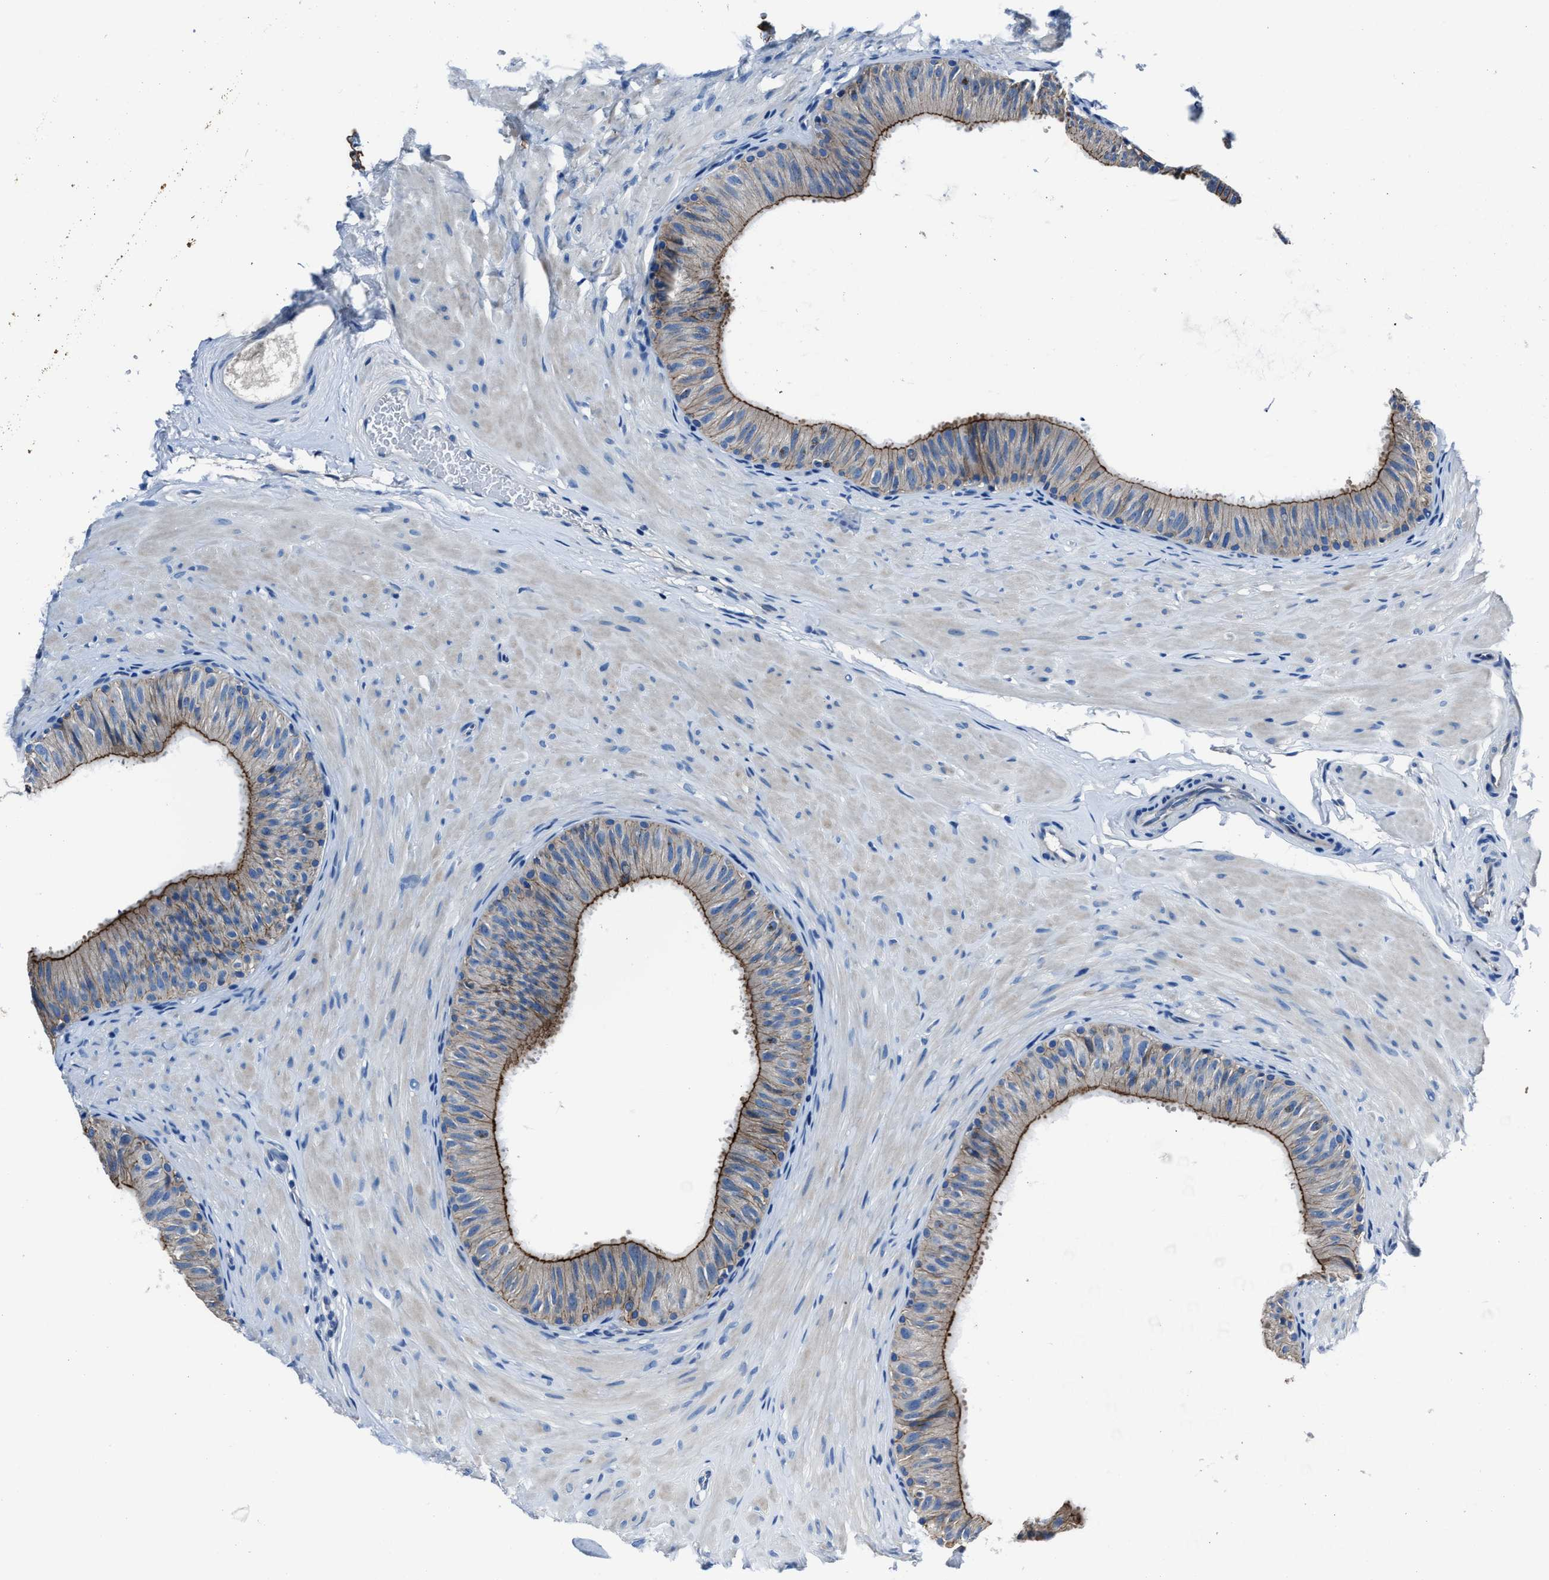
{"staining": {"intensity": "moderate", "quantity": "25%-75%", "location": "cytoplasmic/membranous"}, "tissue": "epididymis", "cell_type": "Glandular cells", "image_type": "normal", "snomed": [{"axis": "morphology", "description": "Normal tissue, NOS"}, {"axis": "topography", "description": "Epididymis"}], "caption": "Glandular cells display medium levels of moderate cytoplasmic/membranous staining in approximately 25%-75% of cells in benign epididymis.", "gene": "LMO7", "patient": {"sex": "male", "age": 34}}